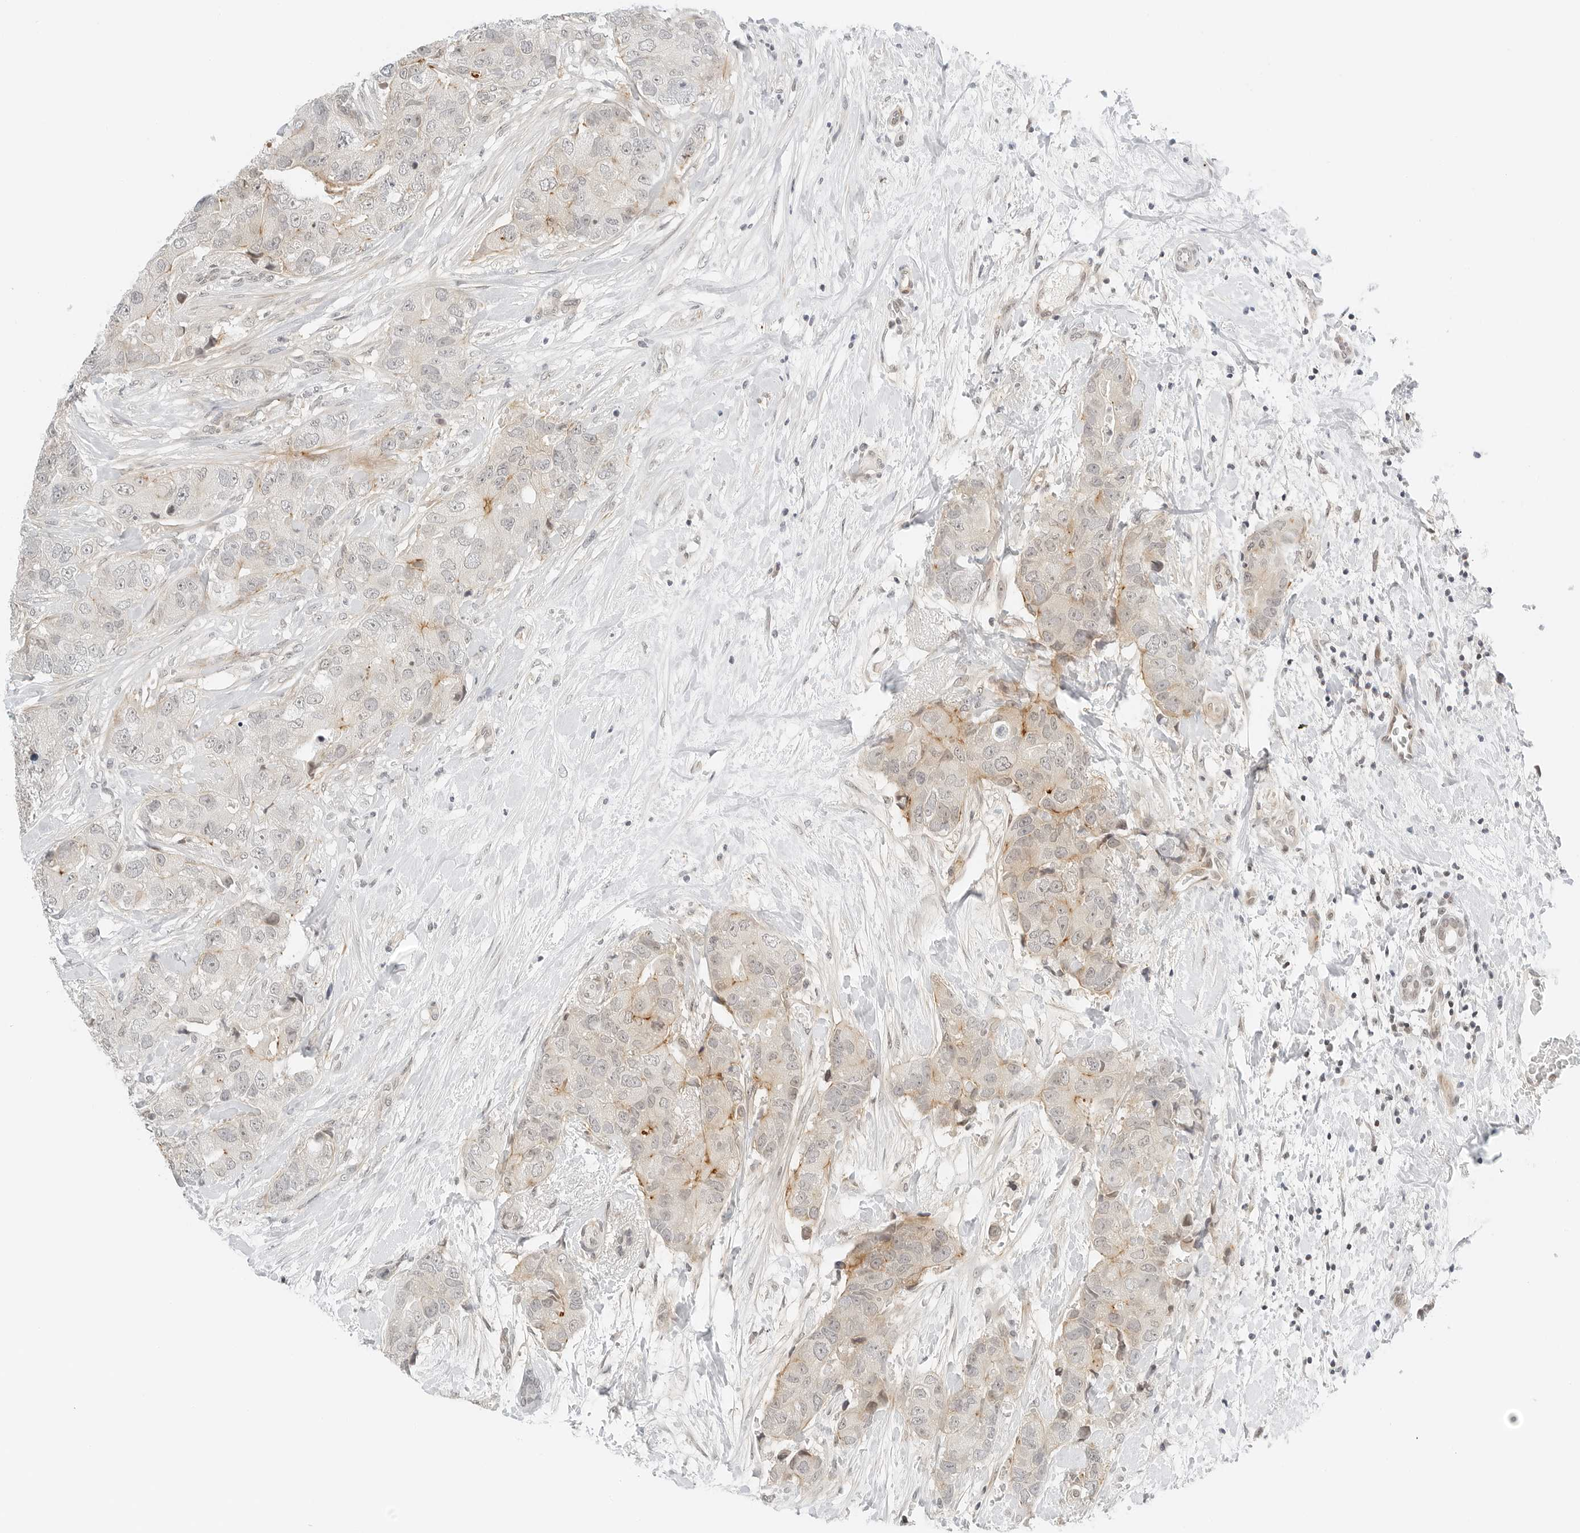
{"staining": {"intensity": "moderate", "quantity": "<25%", "location": "cytoplasmic/membranous"}, "tissue": "breast cancer", "cell_type": "Tumor cells", "image_type": "cancer", "snomed": [{"axis": "morphology", "description": "Duct carcinoma"}, {"axis": "topography", "description": "Breast"}], "caption": "Immunohistochemical staining of human invasive ductal carcinoma (breast) shows moderate cytoplasmic/membranous protein staining in about <25% of tumor cells. The staining is performed using DAB (3,3'-diaminobenzidine) brown chromogen to label protein expression. The nuclei are counter-stained blue using hematoxylin.", "gene": "NEO1", "patient": {"sex": "female", "age": 62}}